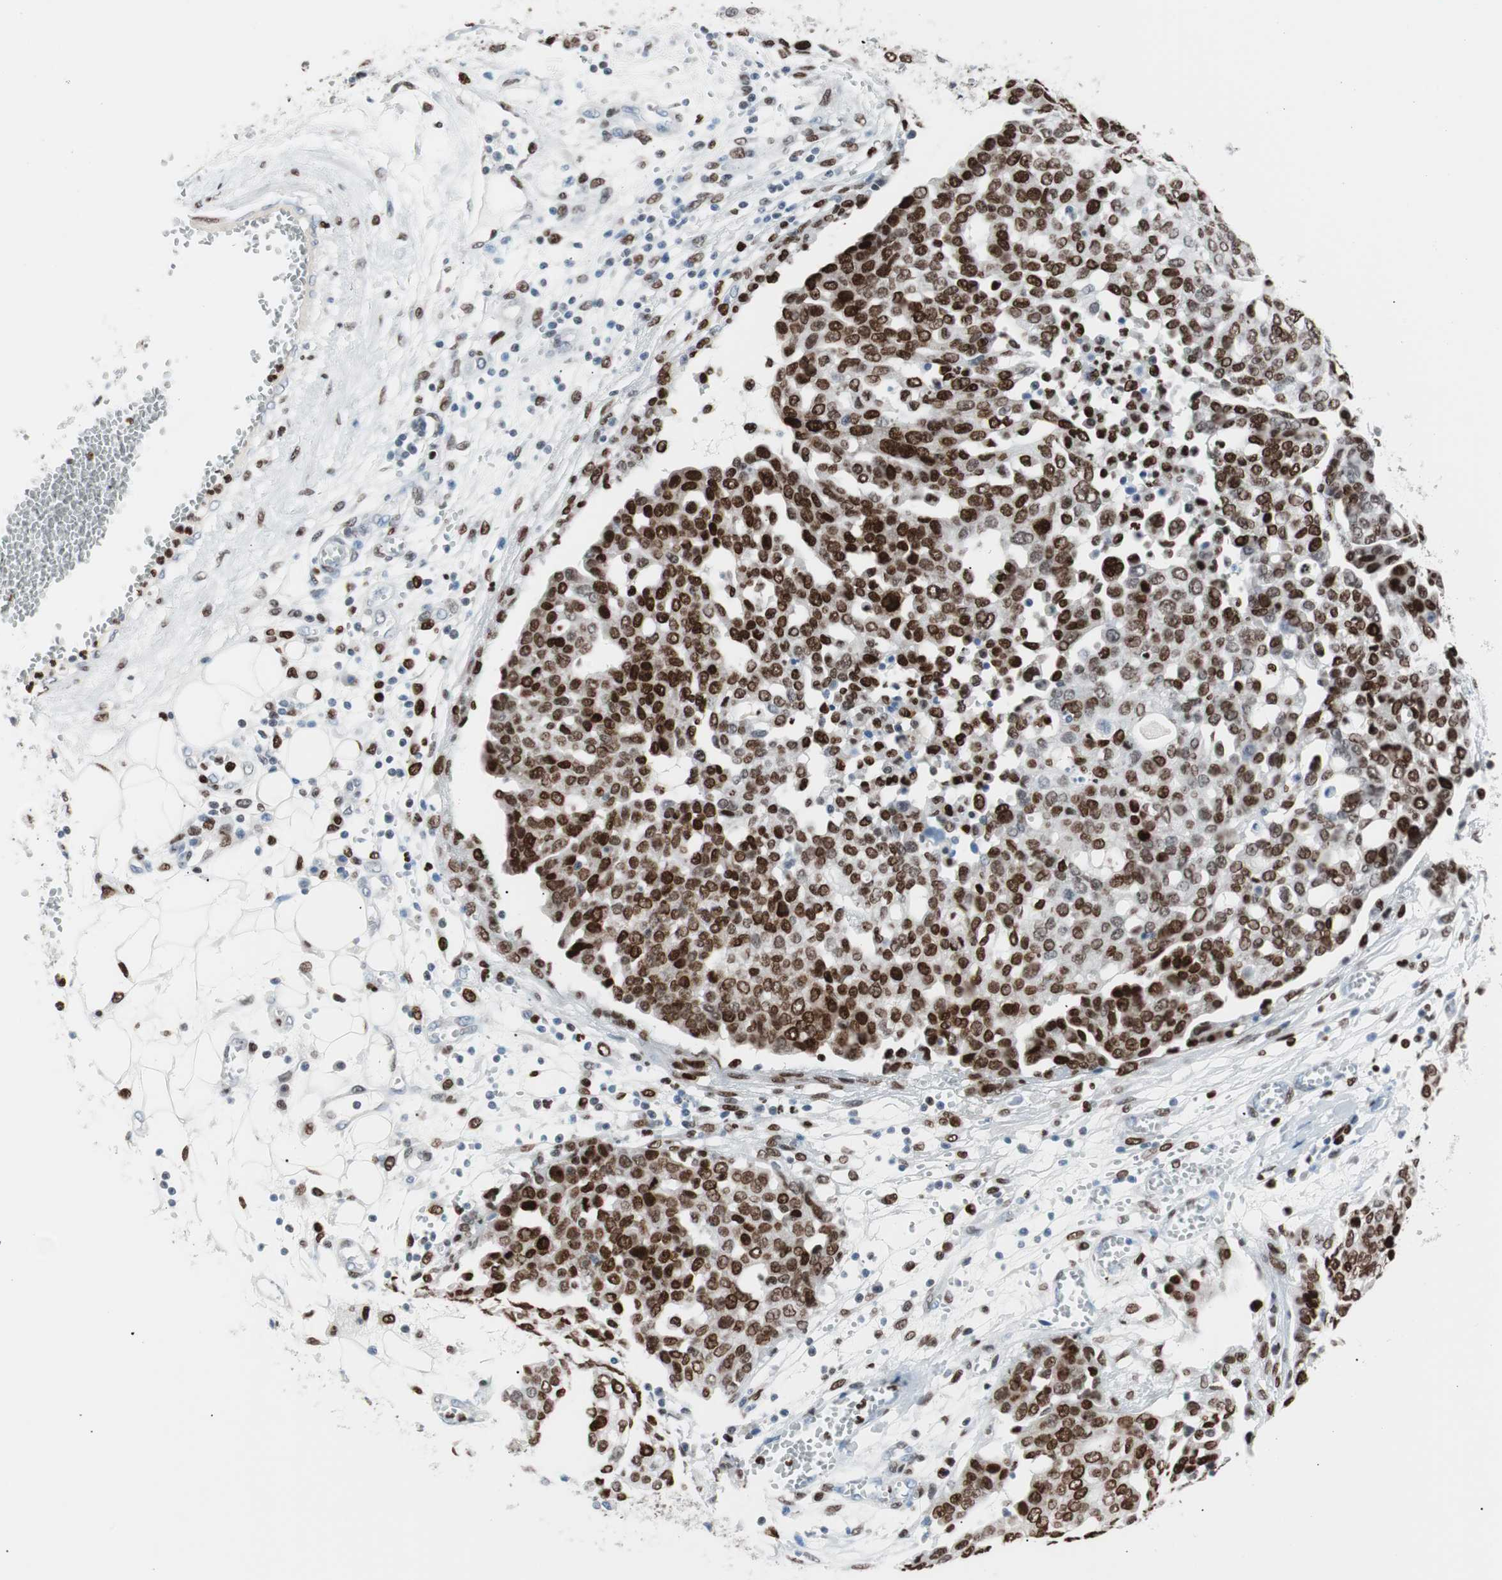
{"staining": {"intensity": "strong", "quantity": ">75%", "location": "nuclear"}, "tissue": "ovarian cancer", "cell_type": "Tumor cells", "image_type": "cancer", "snomed": [{"axis": "morphology", "description": "Cystadenocarcinoma, serous, NOS"}, {"axis": "topography", "description": "Soft tissue"}, {"axis": "topography", "description": "Ovary"}], "caption": "Immunohistochemical staining of ovarian cancer (serous cystadenocarcinoma) demonstrates high levels of strong nuclear protein expression in about >75% of tumor cells.", "gene": "CEBPB", "patient": {"sex": "female", "age": 57}}